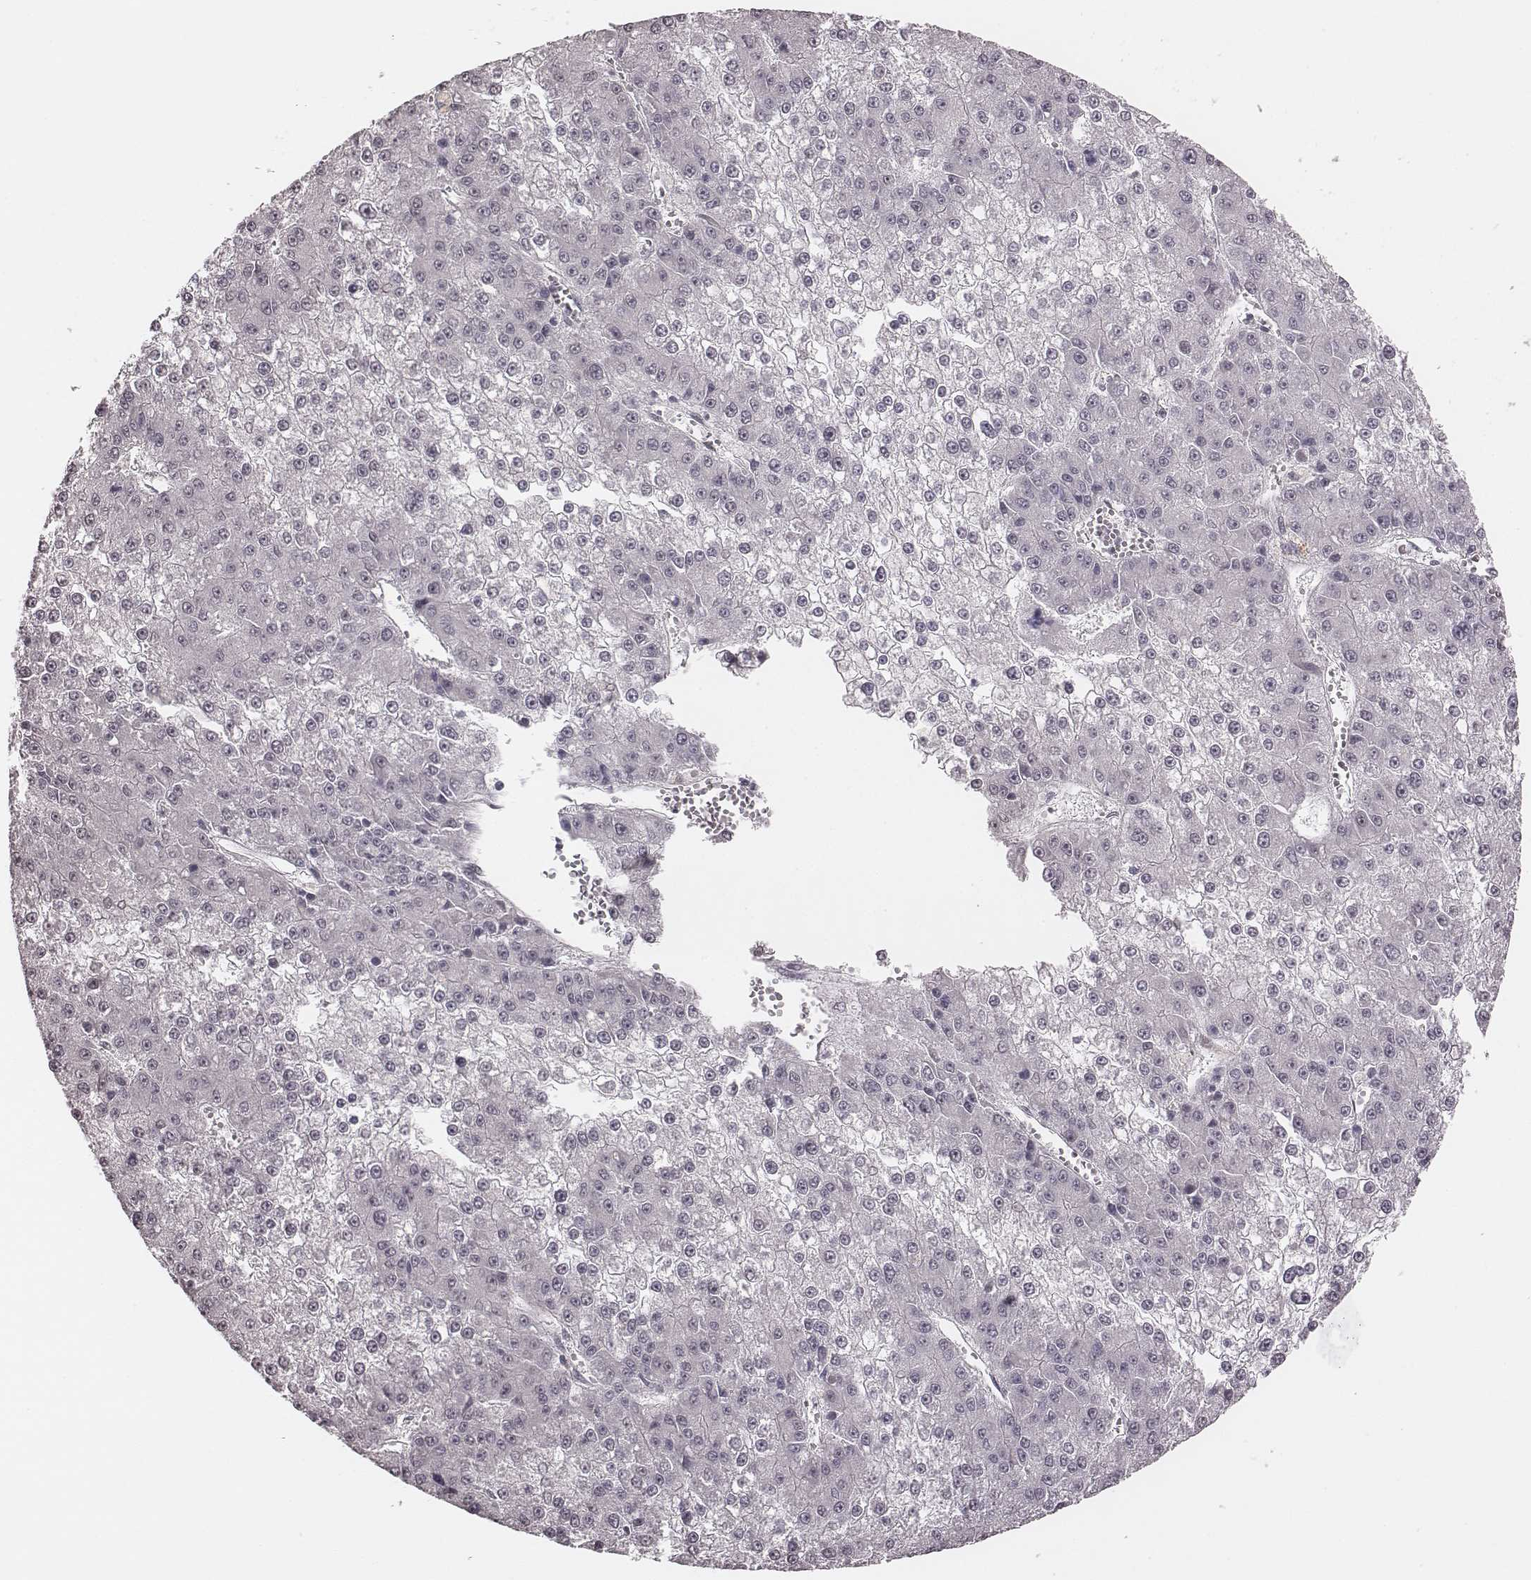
{"staining": {"intensity": "negative", "quantity": "none", "location": "none"}, "tissue": "liver cancer", "cell_type": "Tumor cells", "image_type": "cancer", "snomed": [{"axis": "morphology", "description": "Carcinoma, Hepatocellular, NOS"}, {"axis": "topography", "description": "Liver"}], "caption": "The IHC micrograph has no significant staining in tumor cells of hepatocellular carcinoma (liver) tissue.", "gene": "RPGRIP1", "patient": {"sex": "female", "age": 73}}